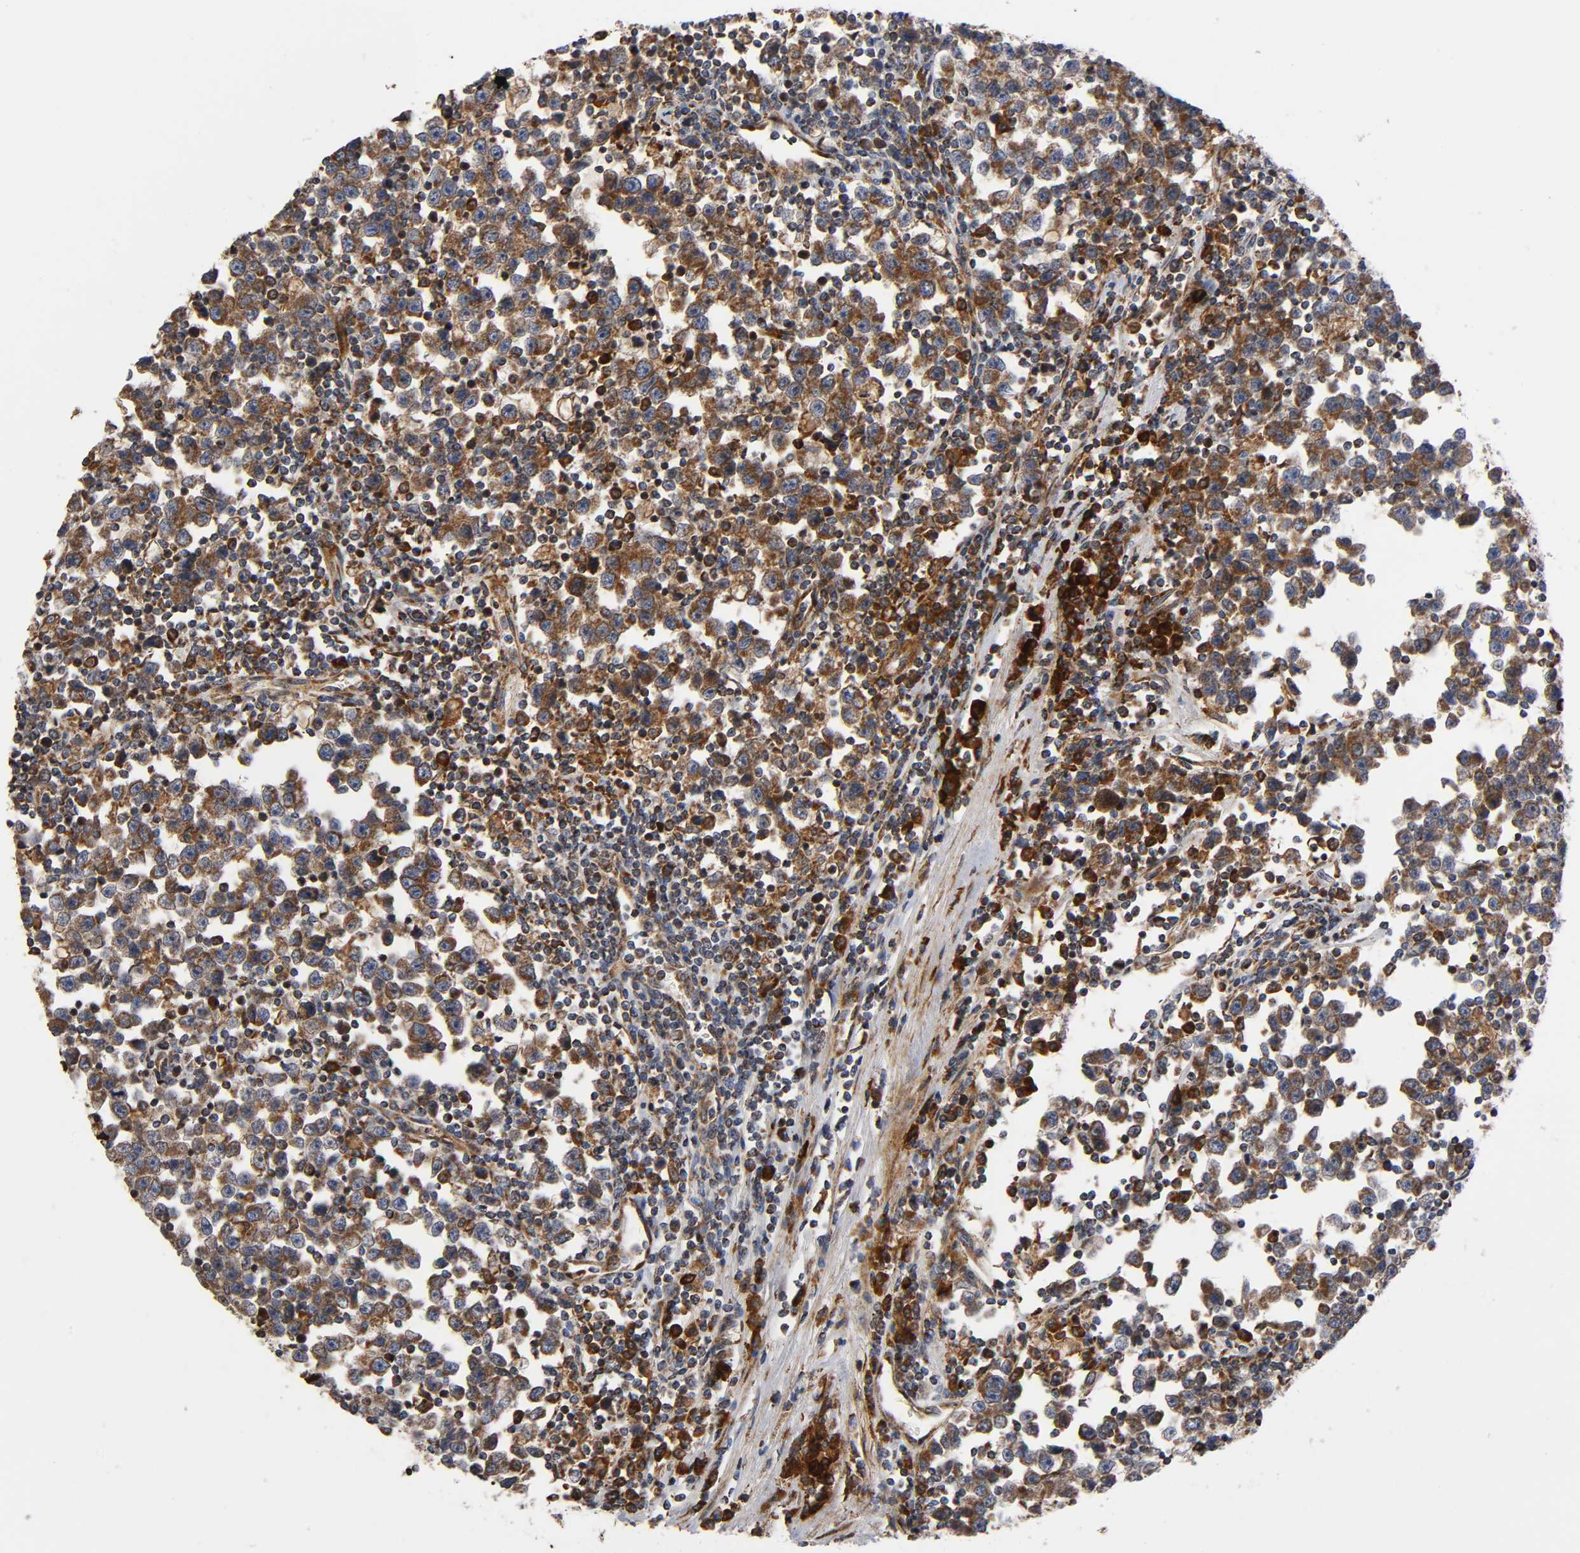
{"staining": {"intensity": "moderate", "quantity": ">75%", "location": "cytoplasmic/membranous"}, "tissue": "testis cancer", "cell_type": "Tumor cells", "image_type": "cancer", "snomed": [{"axis": "morphology", "description": "Seminoma, NOS"}, {"axis": "topography", "description": "Testis"}], "caption": "DAB immunohistochemical staining of human testis cancer (seminoma) reveals moderate cytoplasmic/membranous protein staining in approximately >75% of tumor cells.", "gene": "MAP3K1", "patient": {"sex": "male", "age": 43}}